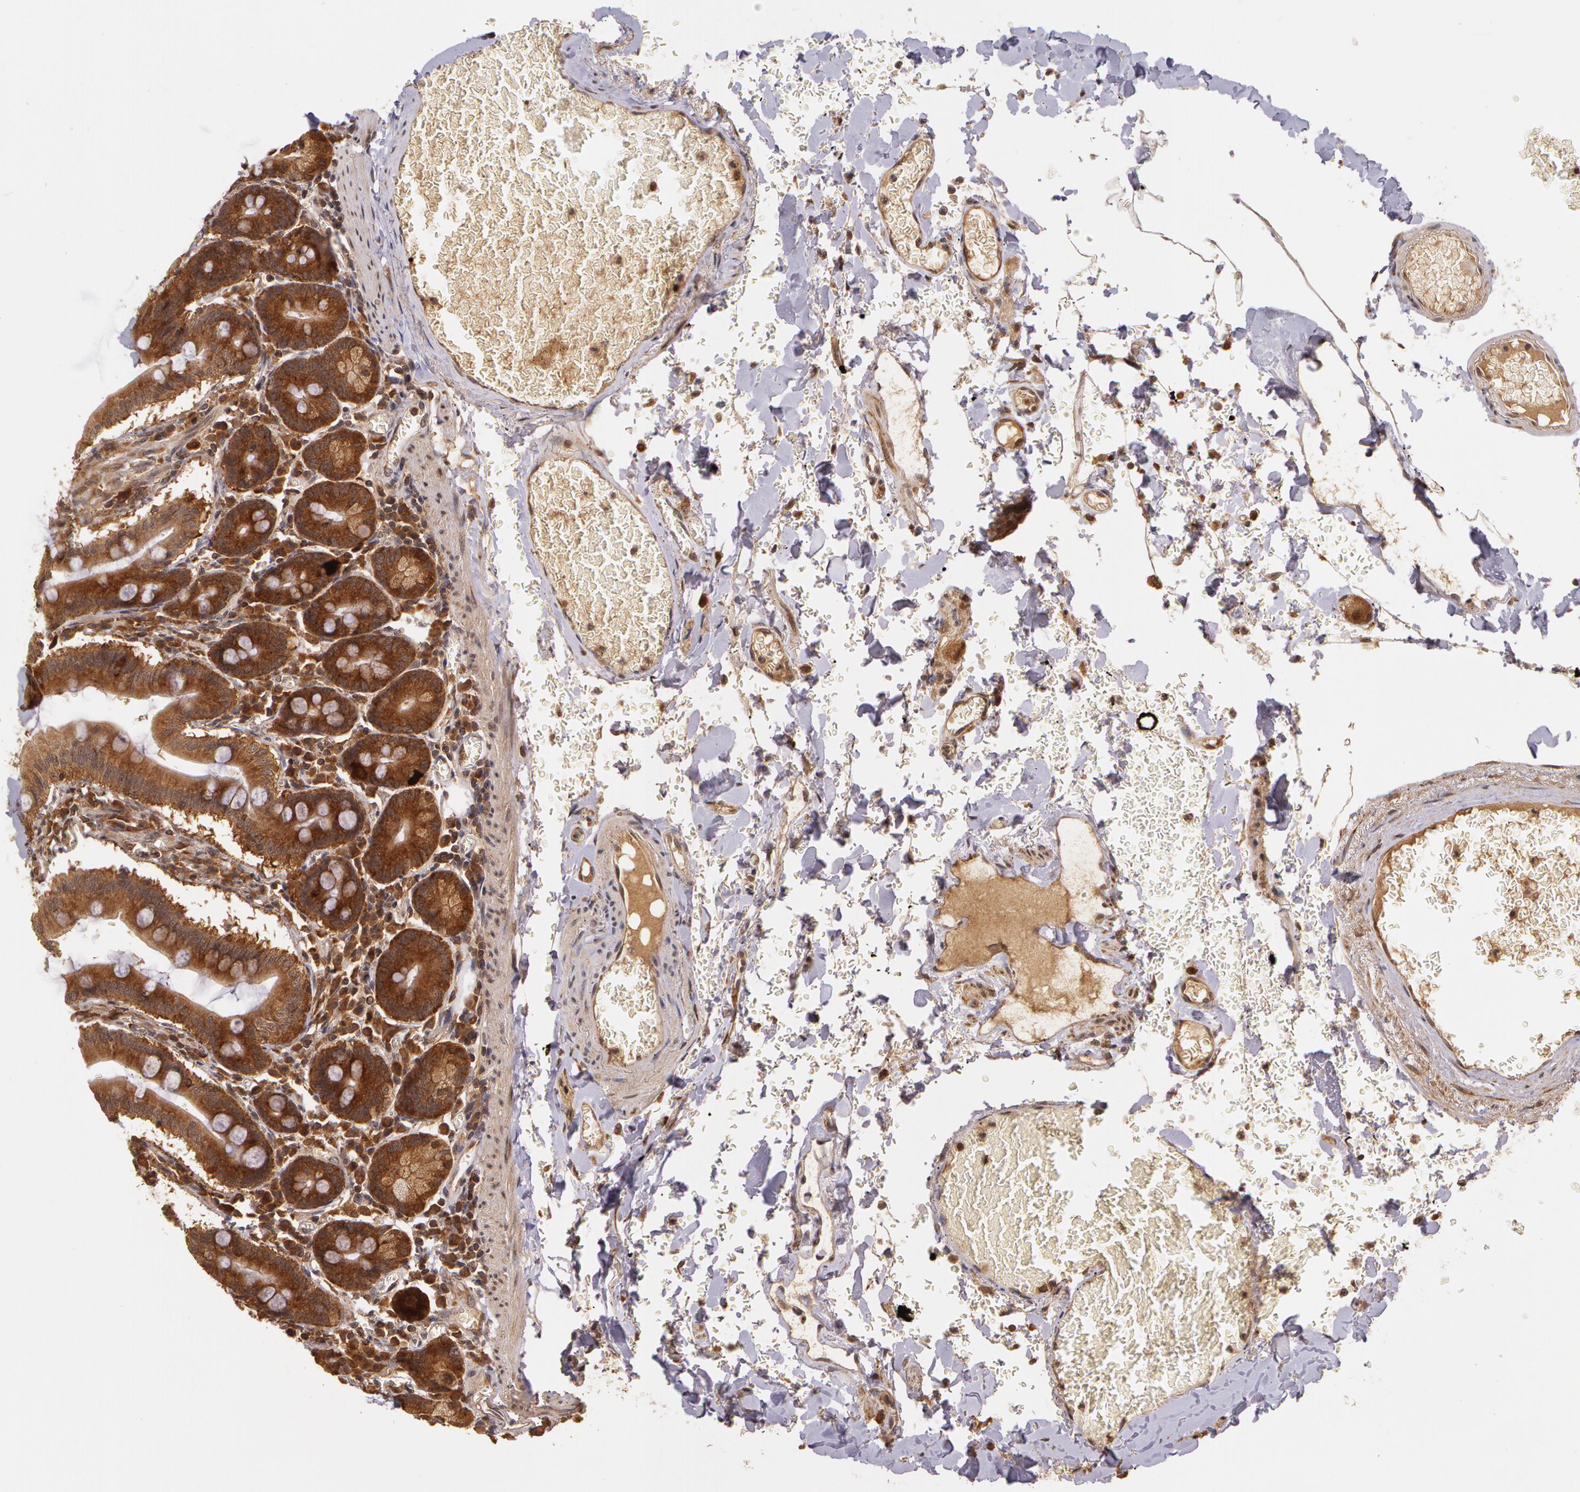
{"staining": {"intensity": "strong", "quantity": ">75%", "location": "cytoplasmic/membranous"}, "tissue": "small intestine", "cell_type": "Glandular cells", "image_type": "normal", "snomed": [{"axis": "morphology", "description": "Normal tissue, NOS"}, {"axis": "topography", "description": "Small intestine"}], "caption": "Protein expression analysis of normal human small intestine reveals strong cytoplasmic/membranous positivity in approximately >75% of glandular cells.", "gene": "ASCC2", "patient": {"sex": "male", "age": 71}}